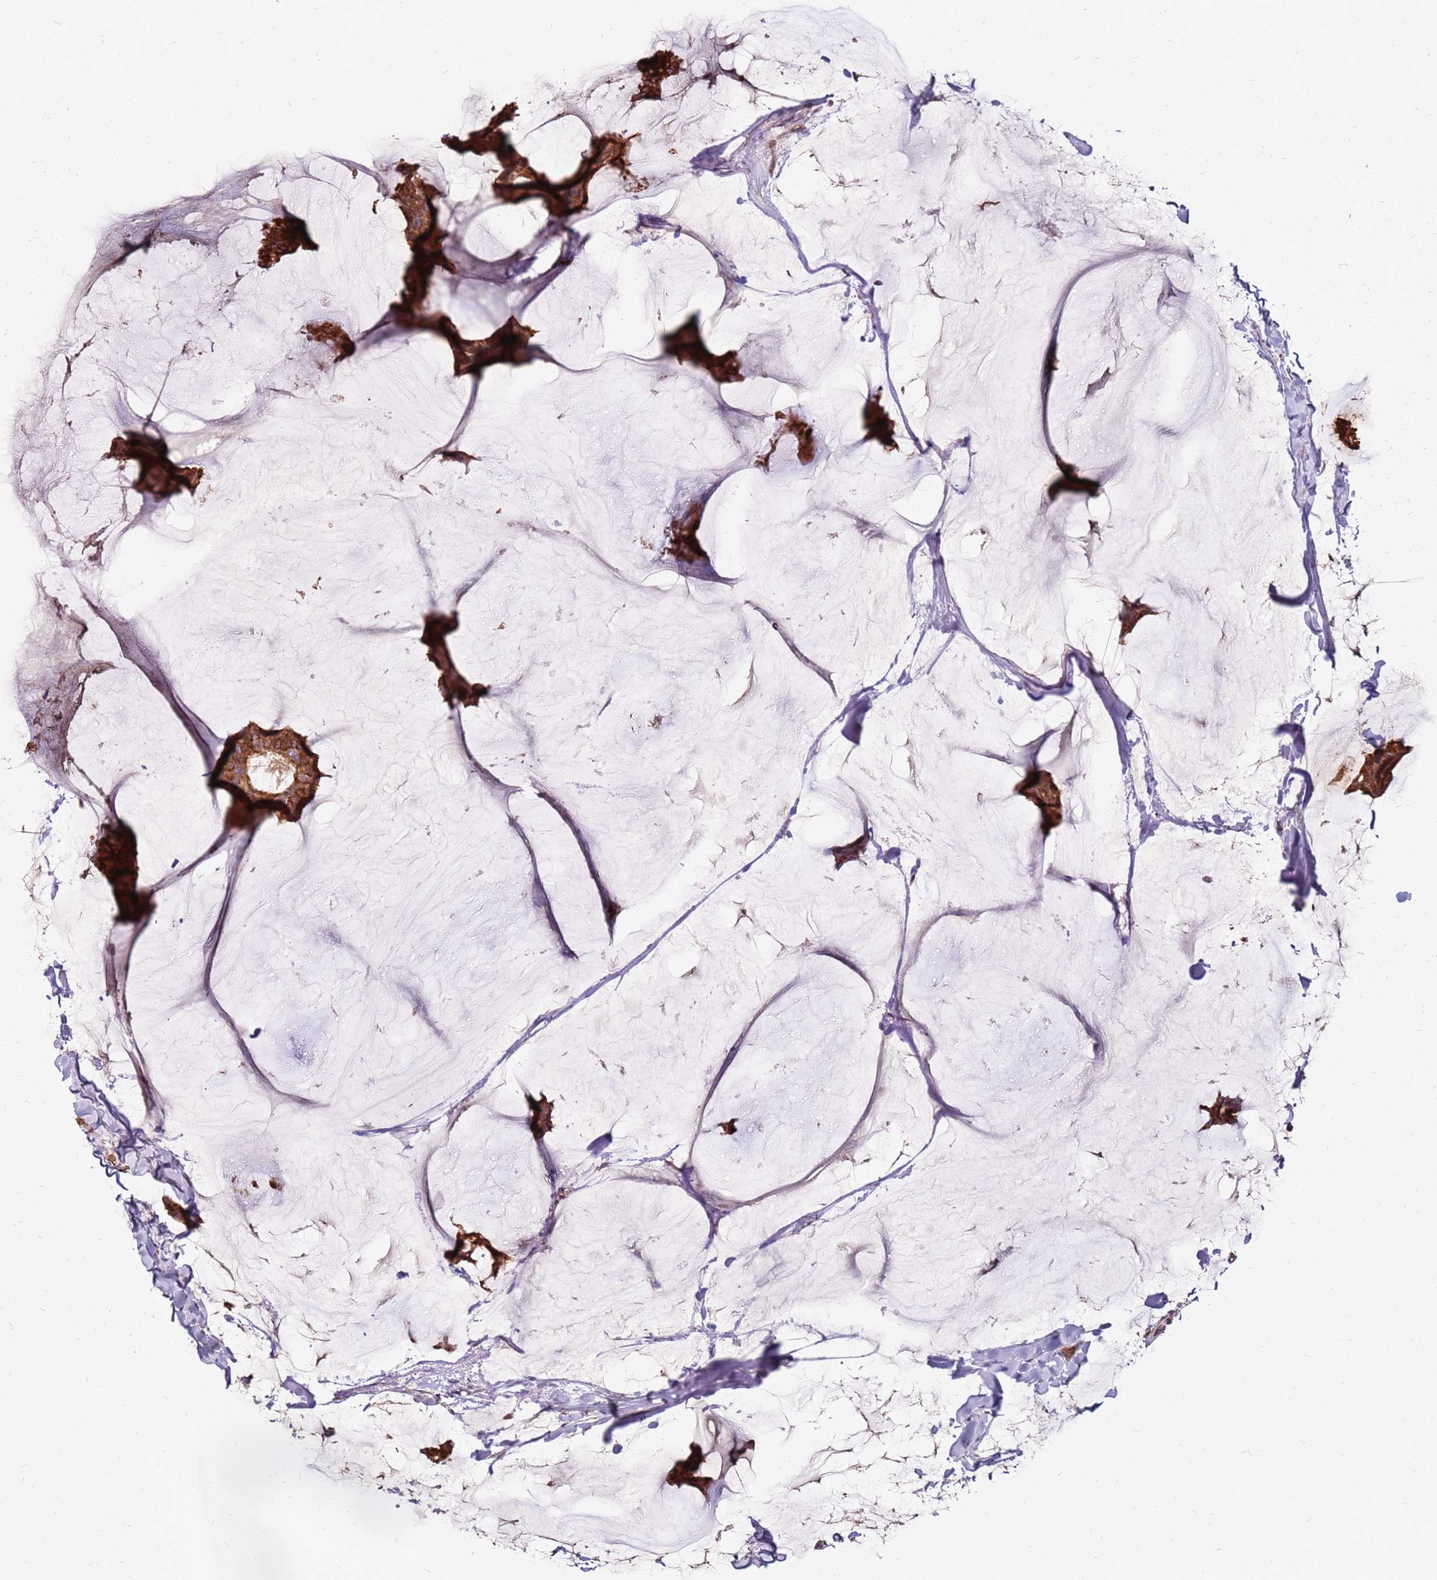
{"staining": {"intensity": "strong", "quantity": ">75%", "location": "cytoplasmic/membranous"}, "tissue": "breast cancer", "cell_type": "Tumor cells", "image_type": "cancer", "snomed": [{"axis": "morphology", "description": "Duct carcinoma"}, {"axis": "topography", "description": "Breast"}], "caption": "High-magnification brightfield microscopy of breast invasive ductal carcinoma stained with DAB (3,3'-diaminobenzidine) (brown) and counterstained with hematoxylin (blue). tumor cells exhibit strong cytoplasmic/membranous expression is seen in about>75% of cells. (Brightfield microscopy of DAB IHC at high magnification).", "gene": "RNF11", "patient": {"sex": "female", "age": 93}}